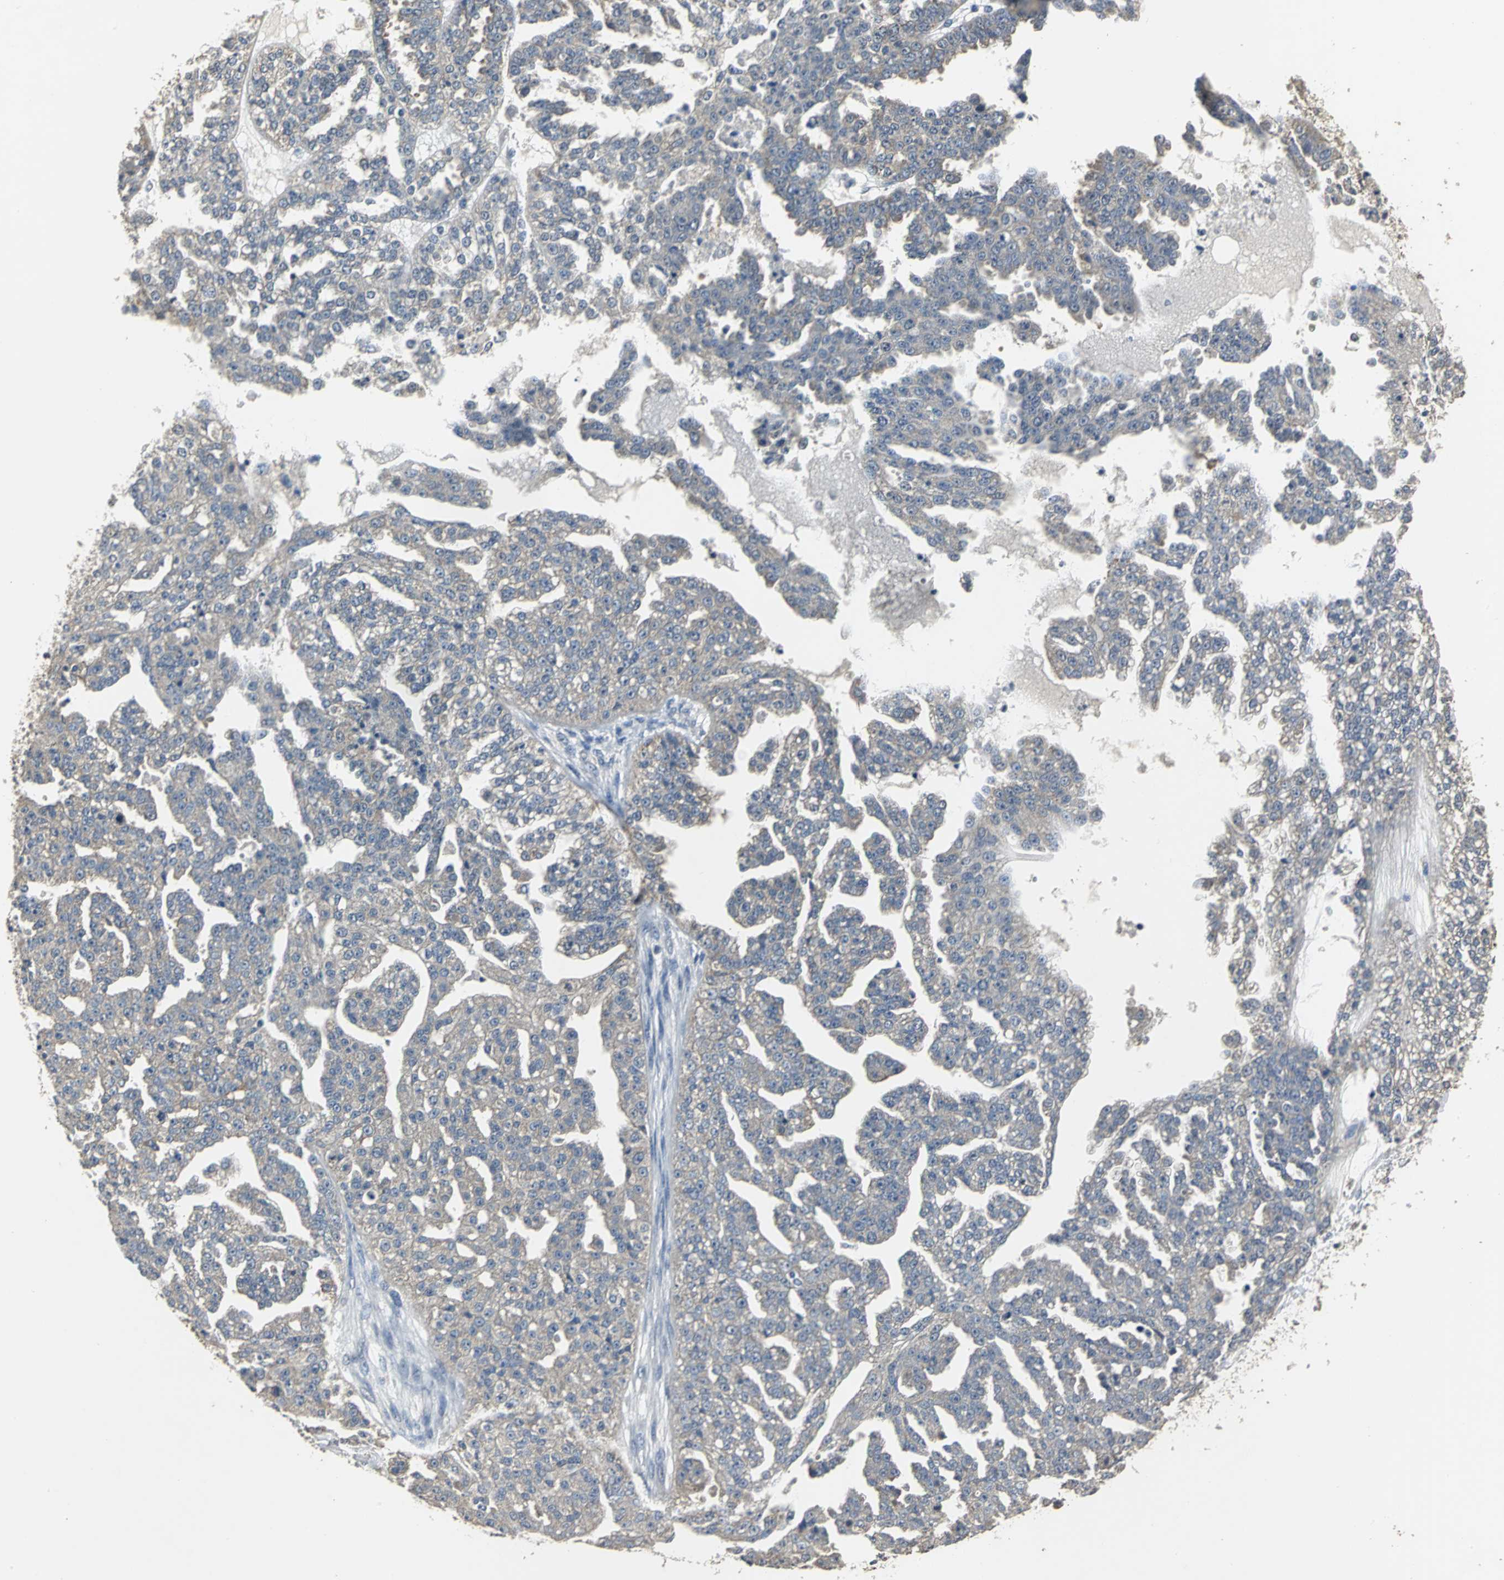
{"staining": {"intensity": "weak", "quantity": ">75%", "location": "cytoplasmic/membranous"}, "tissue": "ovarian cancer", "cell_type": "Tumor cells", "image_type": "cancer", "snomed": [{"axis": "morphology", "description": "Carcinoma, NOS"}, {"axis": "topography", "description": "Soft tissue"}, {"axis": "topography", "description": "Ovary"}], "caption": "Protein staining of ovarian cancer (carcinoma) tissue exhibits weak cytoplasmic/membranous positivity in about >75% of tumor cells.", "gene": "OCLN", "patient": {"sex": "female", "age": 54}}